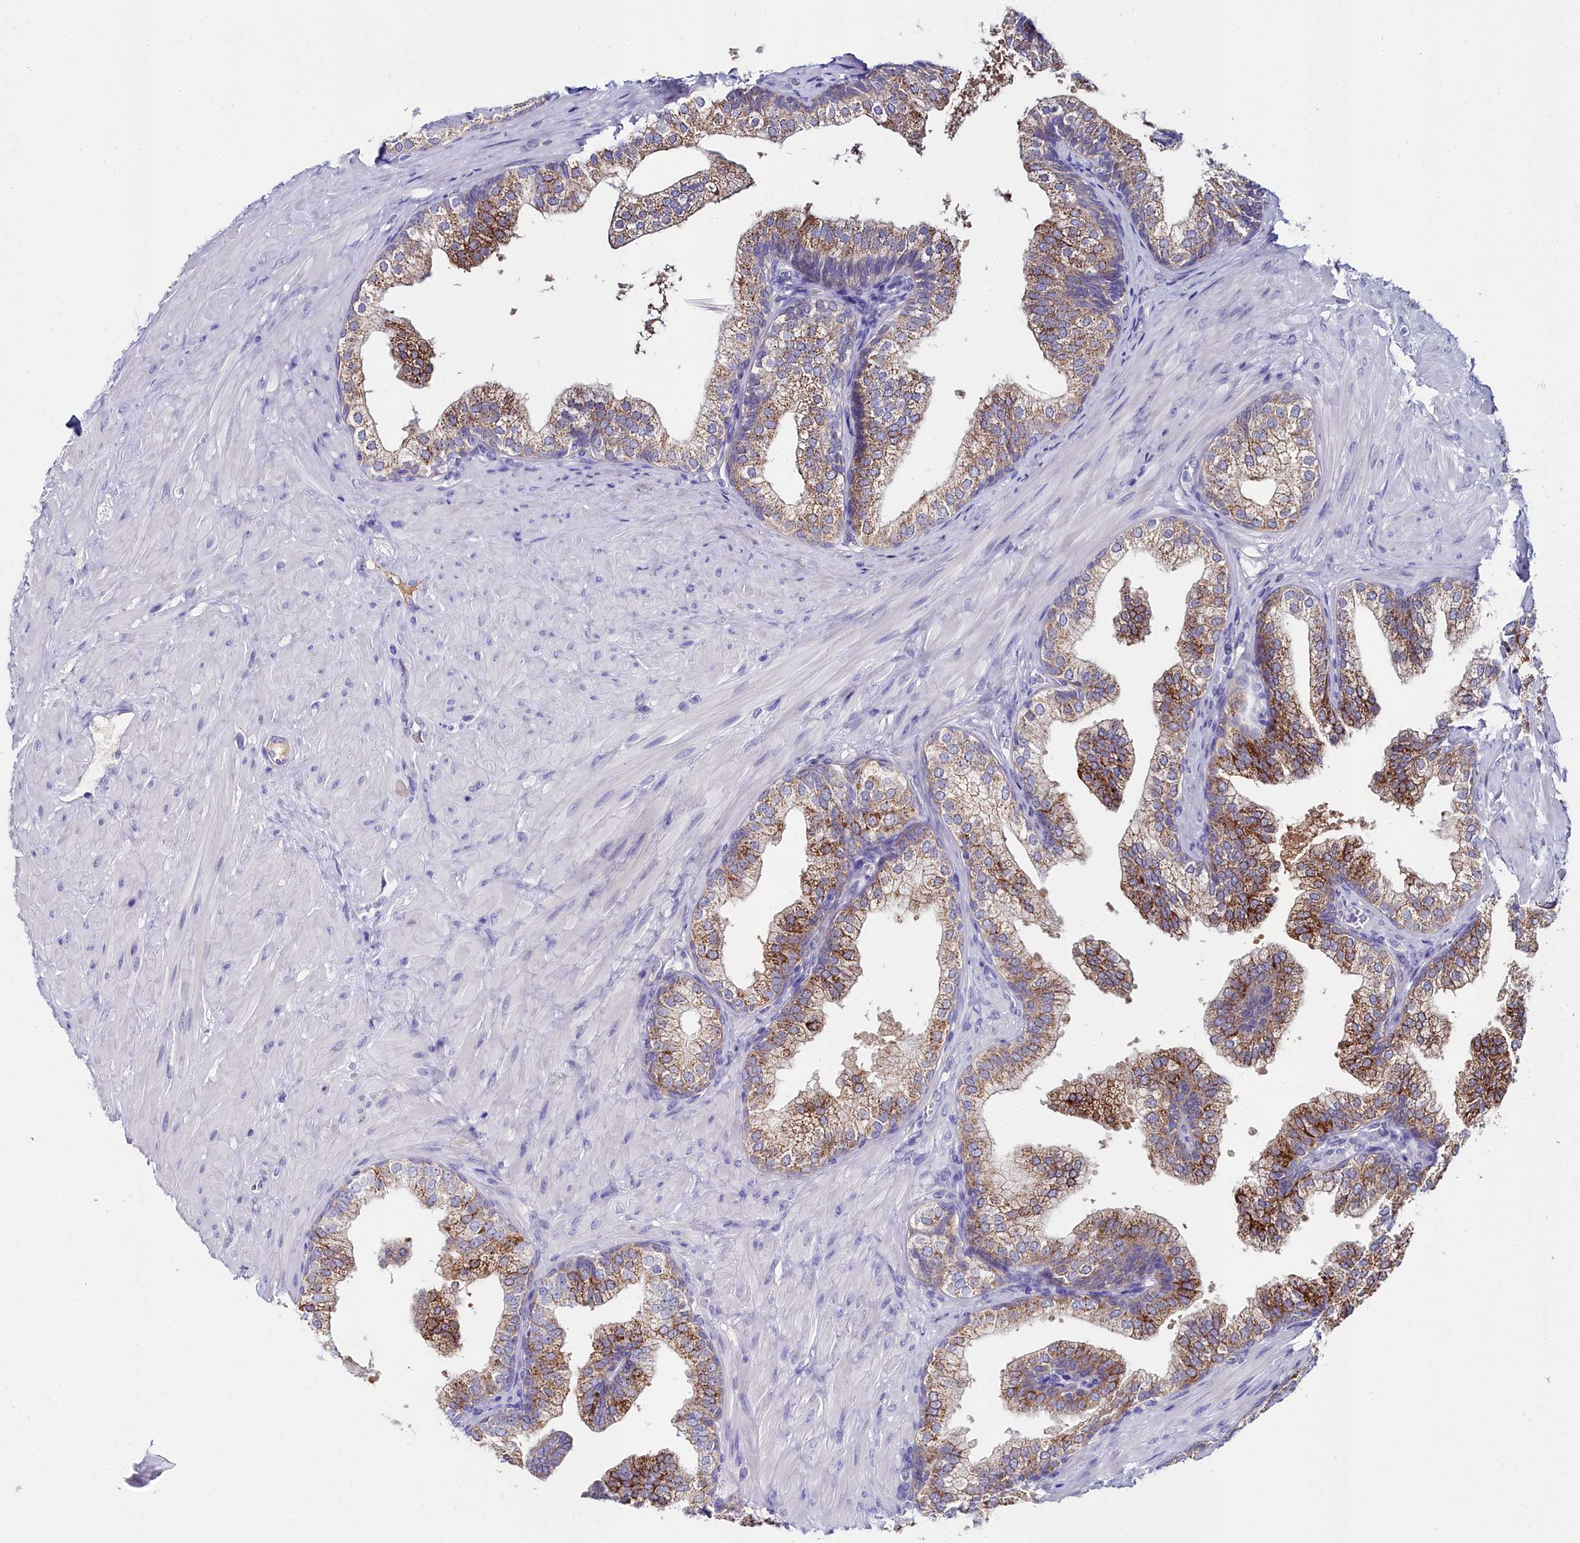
{"staining": {"intensity": "moderate", "quantity": "25%-75%", "location": "cytoplasmic/membranous"}, "tissue": "prostate", "cell_type": "Glandular cells", "image_type": "normal", "snomed": [{"axis": "morphology", "description": "Normal tissue, NOS"}, {"axis": "topography", "description": "Prostate"}], "caption": "Moderate cytoplasmic/membranous positivity for a protein is seen in approximately 25%-75% of glandular cells of benign prostate using immunohistochemistry.", "gene": "SLC49A3", "patient": {"sex": "male", "age": 60}}